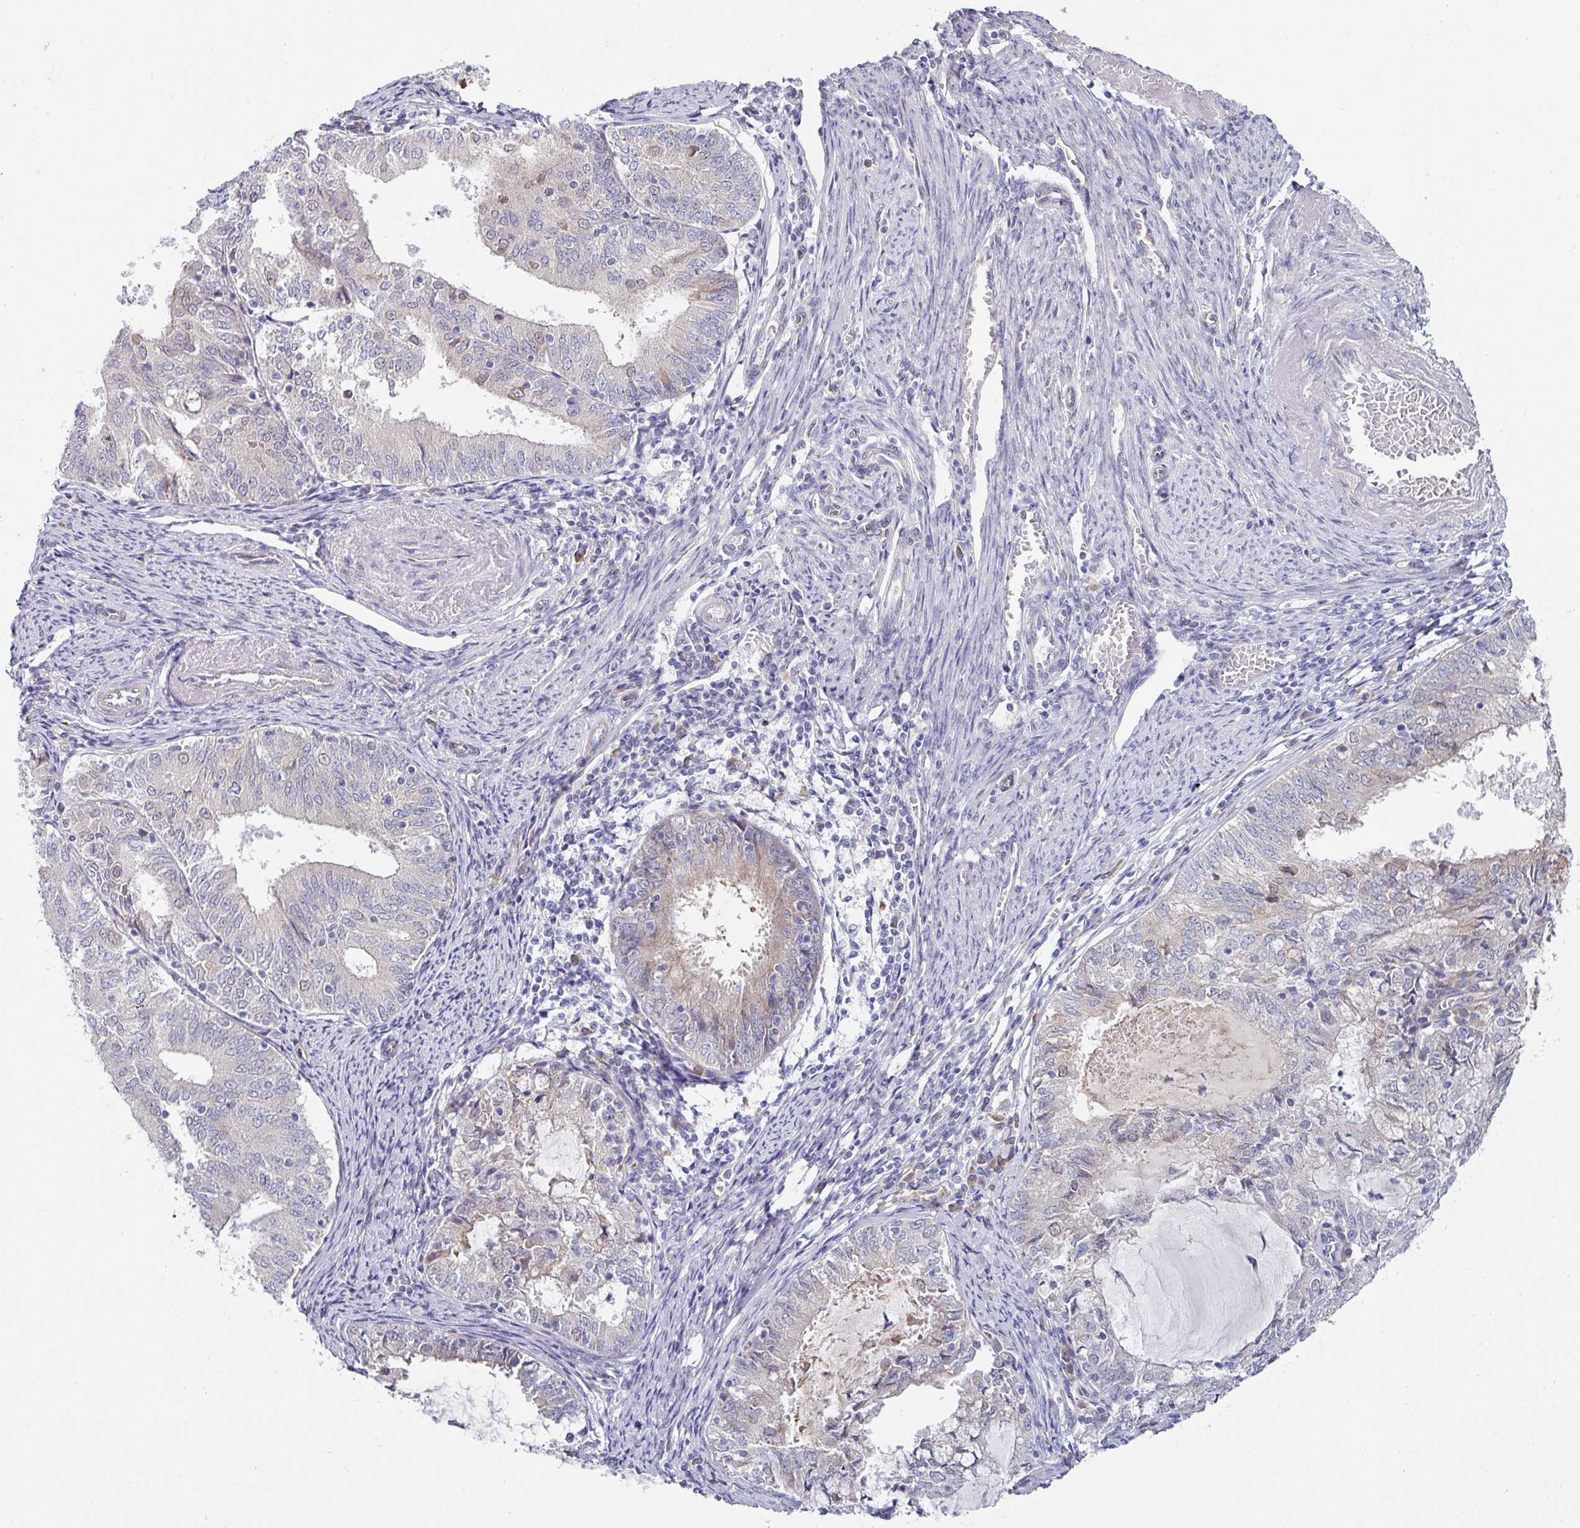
{"staining": {"intensity": "negative", "quantity": "none", "location": "none"}, "tissue": "endometrial cancer", "cell_type": "Tumor cells", "image_type": "cancer", "snomed": [{"axis": "morphology", "description": "Adenocarcinoma, NOS"}, {"axis": "topography", "description": "Endometrium"}], "caption": "This micrograph is of endometrial cancer stained with immunohistochemistry (IHC) to label a protein in brown with the nuclei are counter-stained blue. There is no staining in tumor cells.", "gene": "TMED5", "patient": {"sex": "female", "age": 57}}